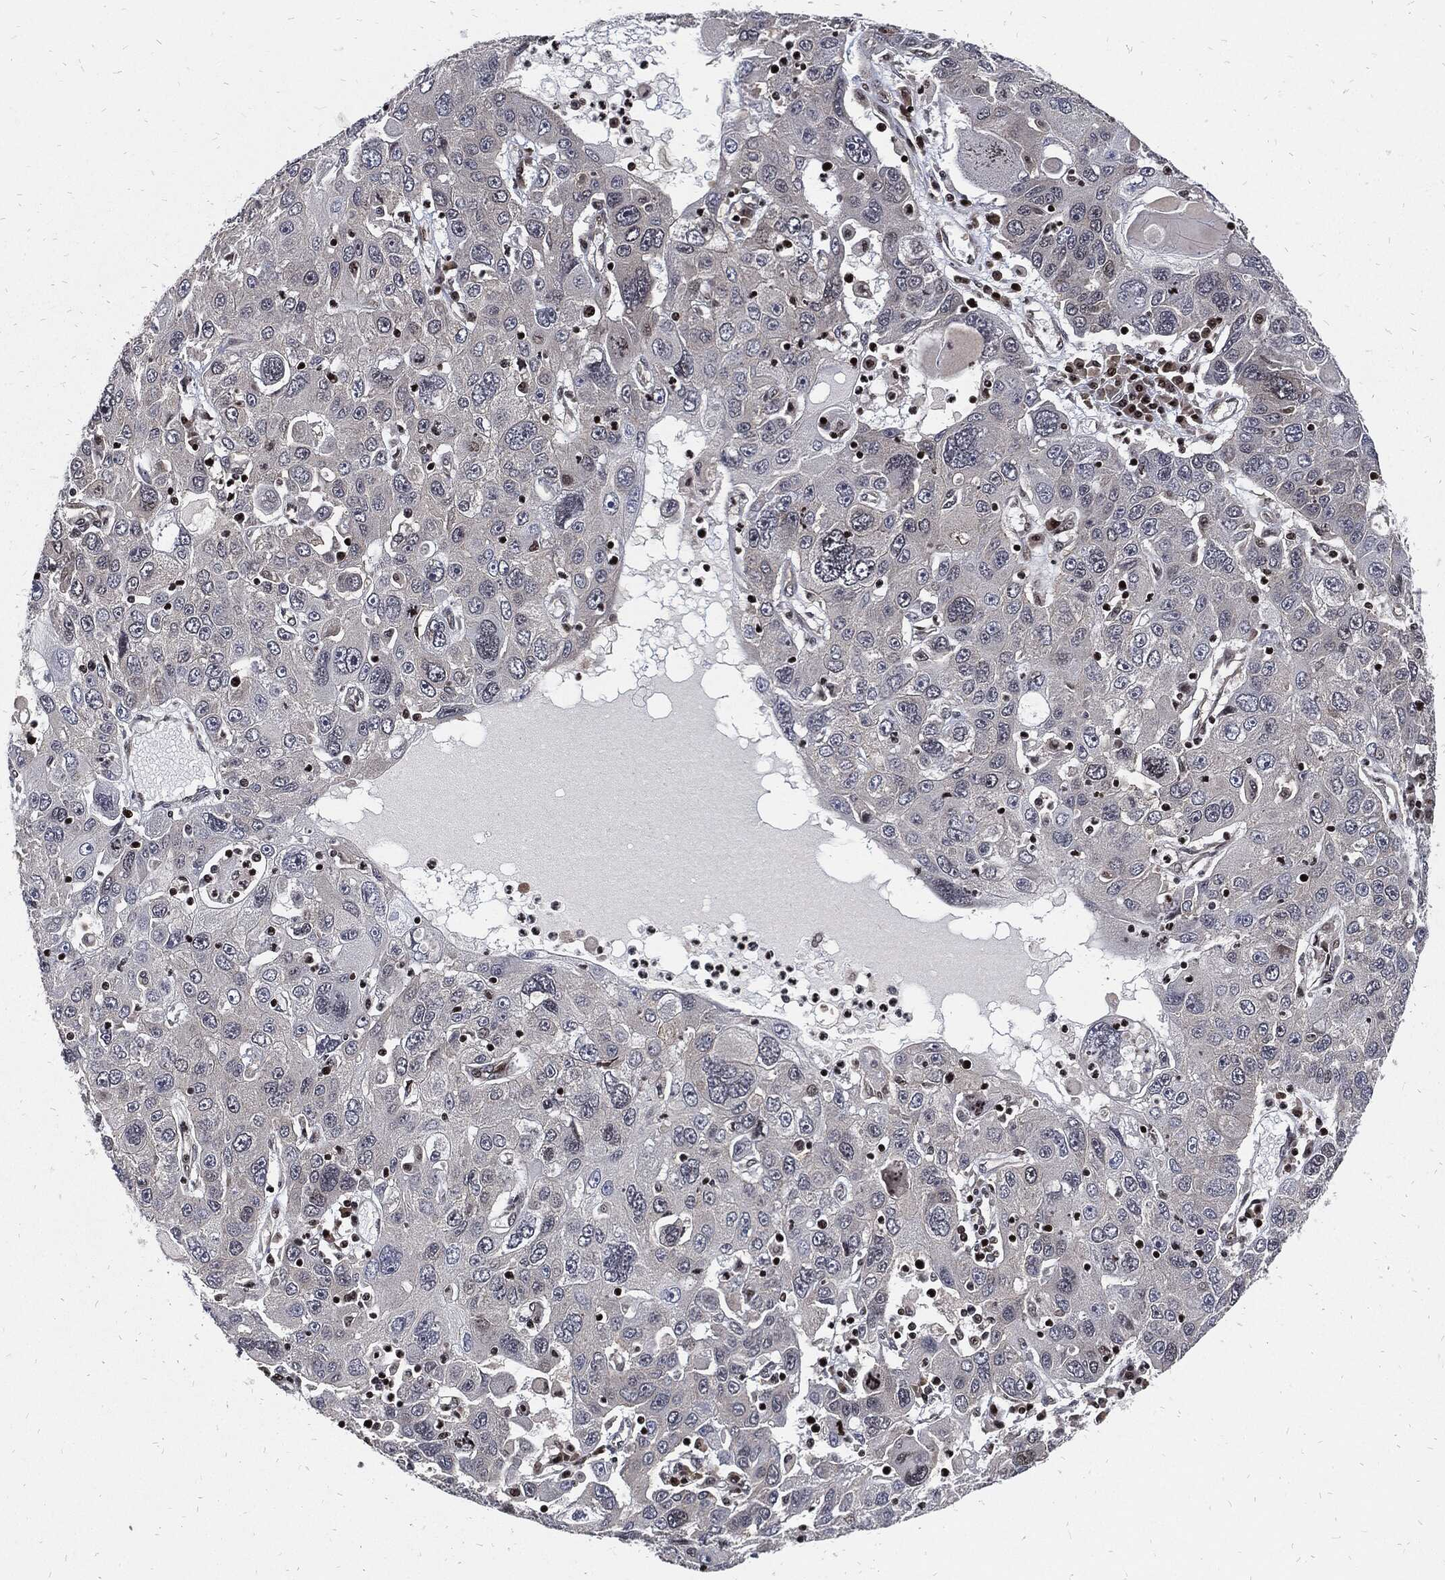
{"staining": {"intensity": "negative", "quantity": "none", "location": "none"}, "tissue": "stomach cancer", "cell_type": "Tumor cells", "image_type": "cancer", "snomed": [{"axis": "morphology", "description": "Adenocarcinoma, NOS"}, {"axis": "topography", "description": "Stomach"}], "caption": "DAB immunohistochemical staining of stomach cancer exhibits no significant staining in tumor cells. (Stains: DAB (3,3'-diaminobenzidine) IHC with hematoxylin counter stain, Microscopy: brightfield microscopy at high magnification).", "gene": "ZNF775", "patient": {"sex": "male", "age": 56}}